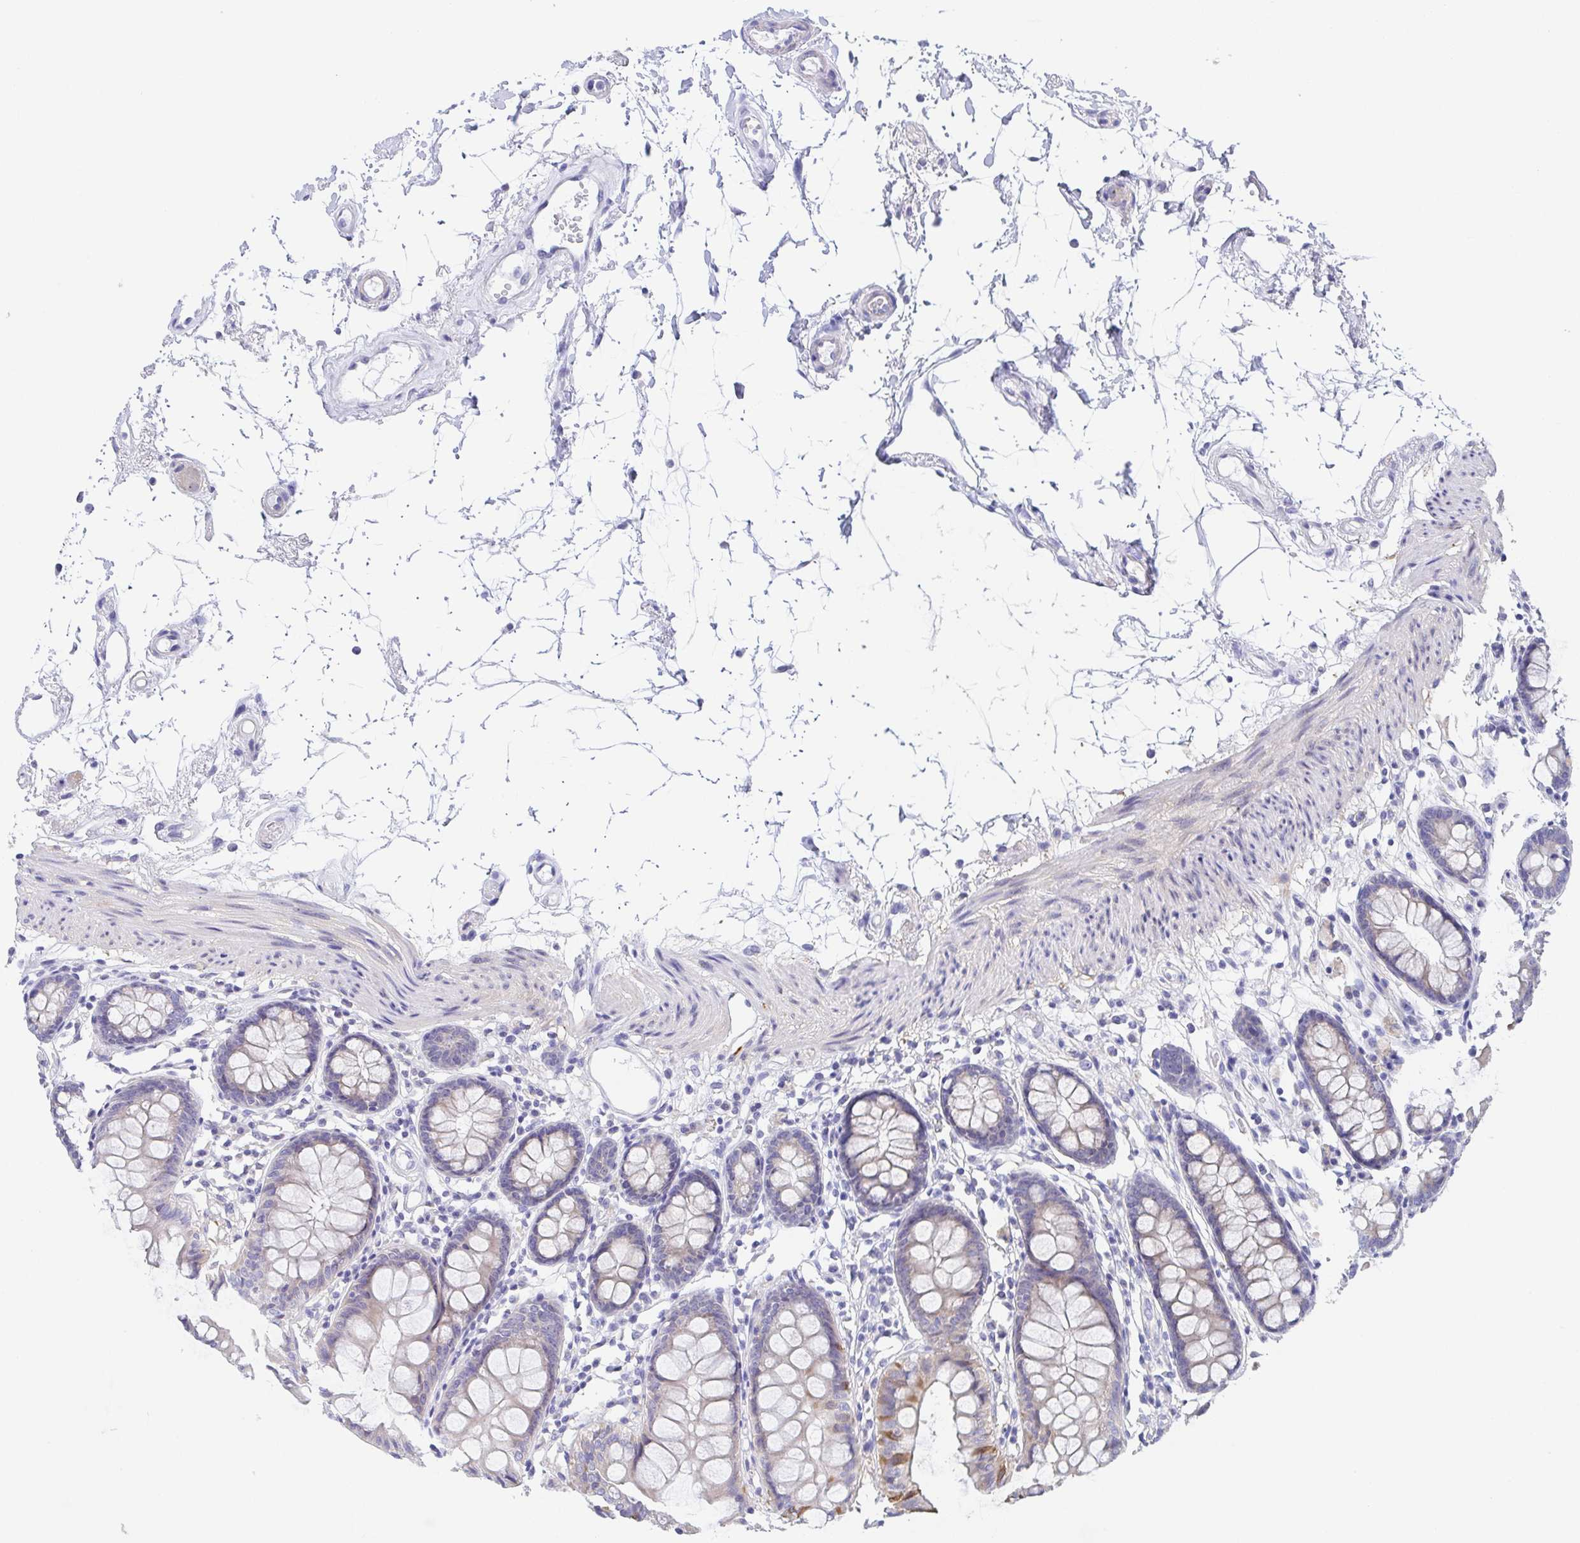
{"staining": {"intensity": "negative", "quantity": "none", "location": "none"}, "tissue": "colon", "cell_type": "Endothelial cells", "image_type": "normal", "snomed": [{"axis": "morphology", "description": "Normal tissue, NOS"}, {"axis": "topography", "description": "Colon"}], "caption": "The immunohistochemistry (IHC) histopathology image has no significant expression in endothelial cells of colon. (Immunohistochemistry, brightfield microscopy, high magnification).", "gene": "MUCL3", "patient": {"sex": "female", "age": 84}}